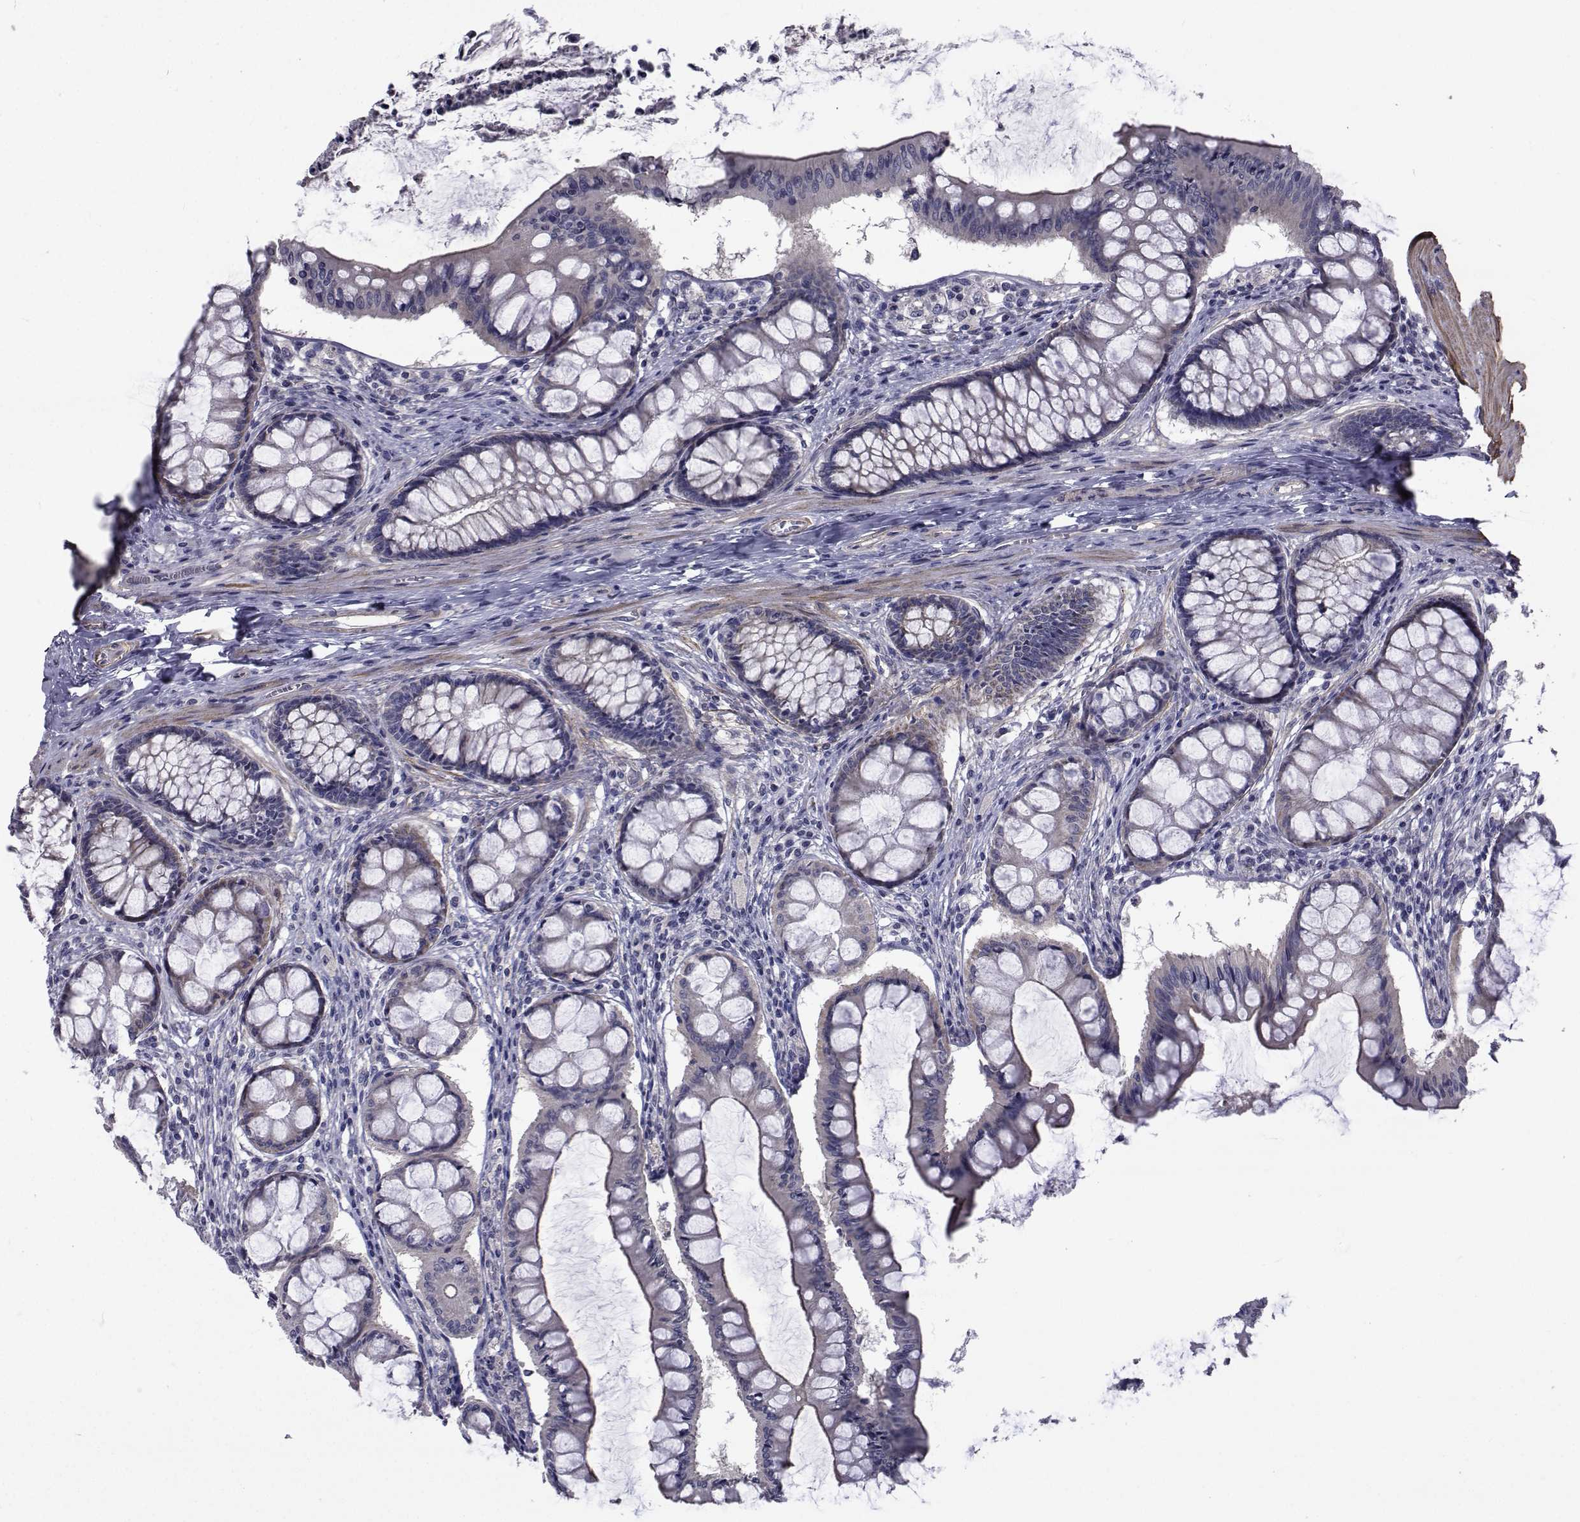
{"staining": {"intensity": "negative", "quantity": "none", "location": "none"}, "tissue": "colon", "cell_type": "Endothelial cells", "image_type": "normal", "snomed": [{"axis": "morphology", "description": "Normal tissue, NOS"}, {"axis": "topography", "description": "Colon"}], "caption": "Image shows no protein positivity in endothelial cells of unremarkable colon. (DAB immunohistochemistry (IHC) visualized using brightfield microscopy, high magnification).", "gene": "CFAP74", "patient": {"sex": "female", "age": 65}}